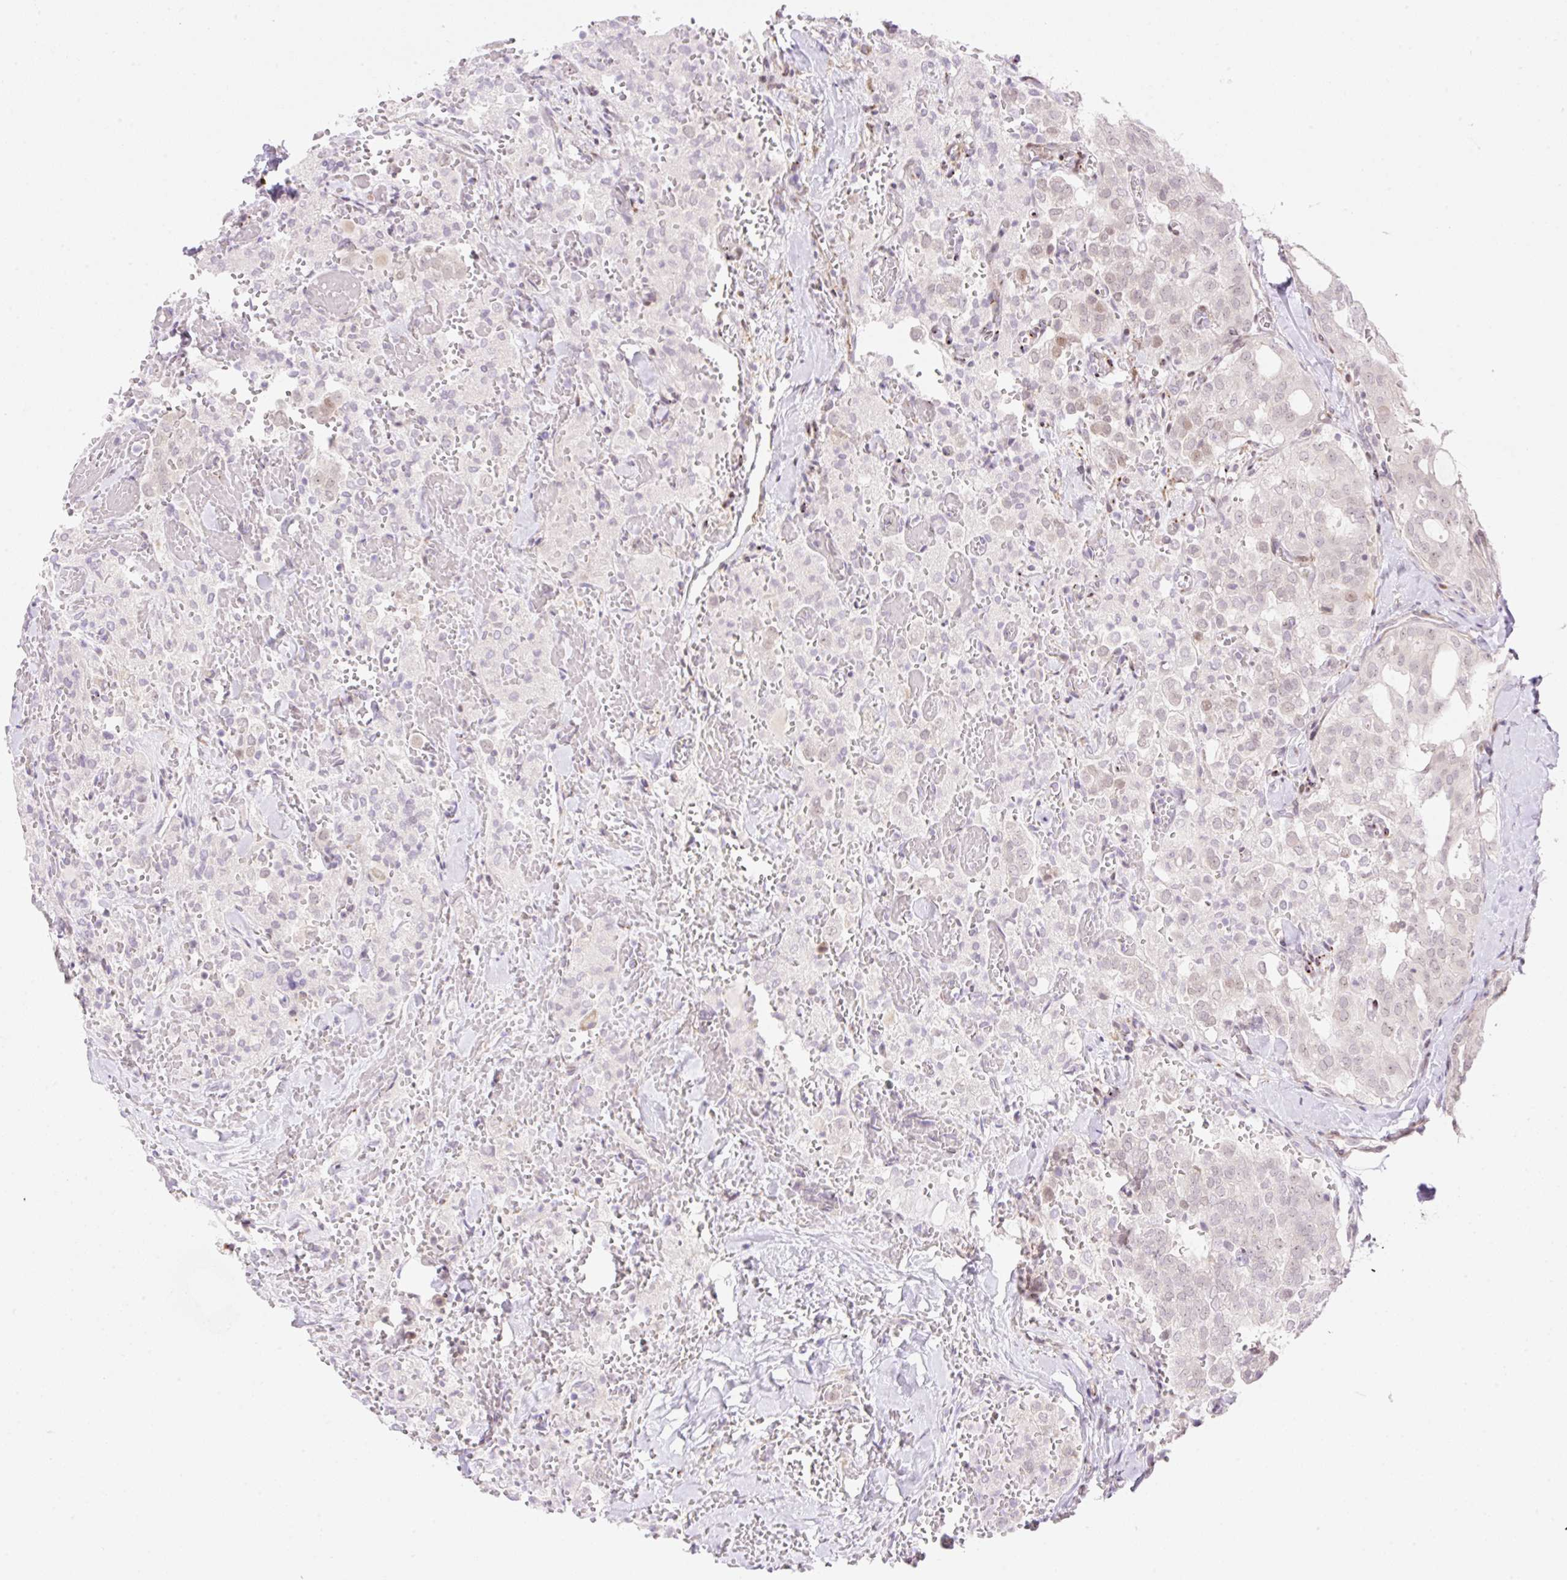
{"staining": {"intensity": "negative", "quantity": "none", "location": "none"}, "tissue": "thyroid cancer", "cell_type": "Tumor cells", "image_type": "cancer", "snomed": [{"axis": "morphology", "description": "Follicular adenoma carcinoma, NOS"}, {"axis": "topography", "description": "Thyroid gland"}], "caption": "DAB (3,3'-diaminobenzidine) immunohistochemical staining of human thyroid cancer (follicular adenoma carcinoma) demonstrates no significant positivity in tumor cells.", "gene": "ZFP41", "patient": {"sex": "male", "age": 75}}